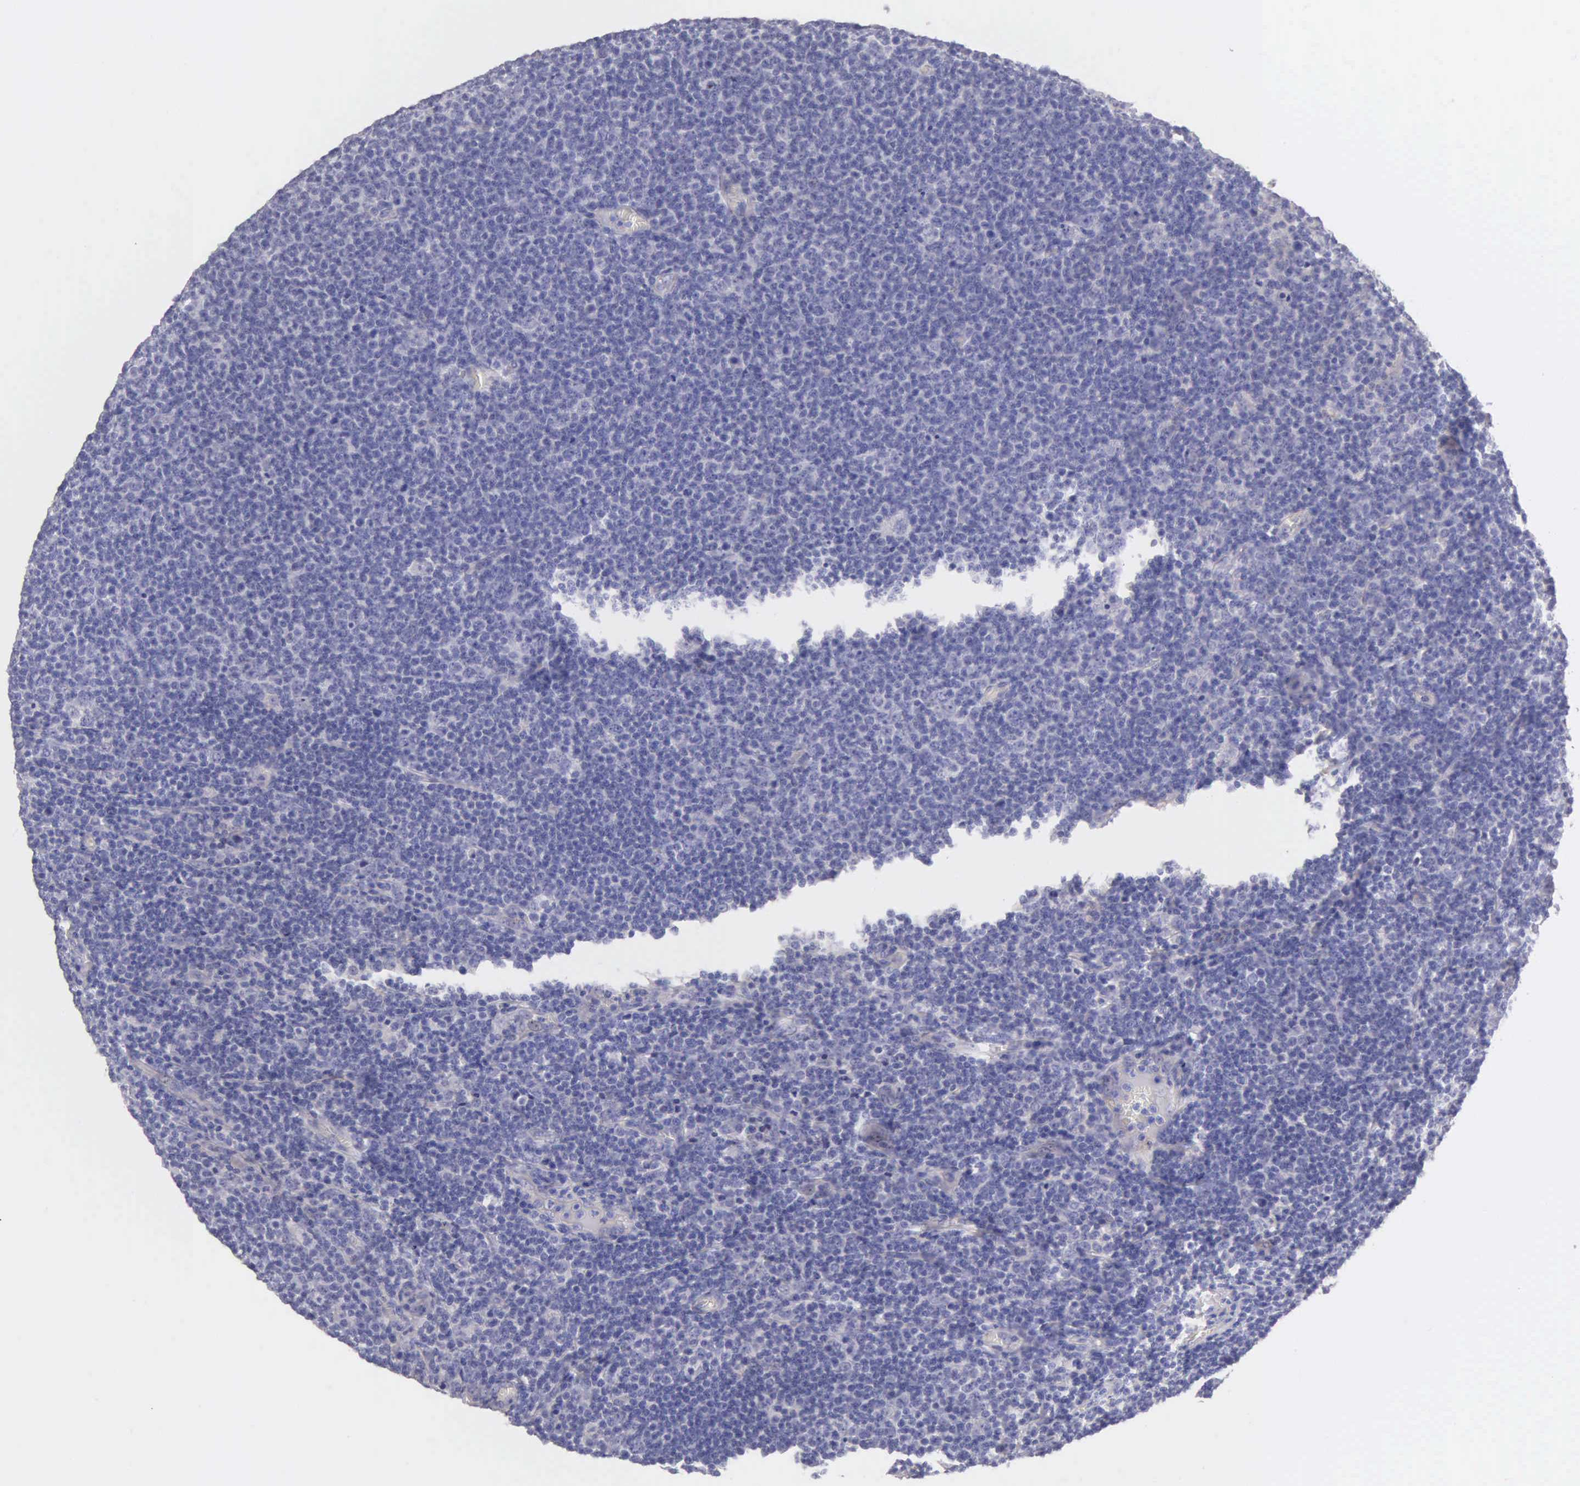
{"staining": {"intensity": "negative", "quantity": "none", "location": "none"}, "tissue": "lymphoma", "cell_type": "Tumor cells", "image_type": "cancer", "snomed": [{"axis": "morphology", "description": "Malignant lymphoma, non-Hodgkin's type, Low grade"}, {"axis": "topography", "description": "Lymph node"}], "caption": "Tumor cells show no significant protein staining in lymphoma.", "gene": "APP", "patient": {"sex": "male", "age": 74}}